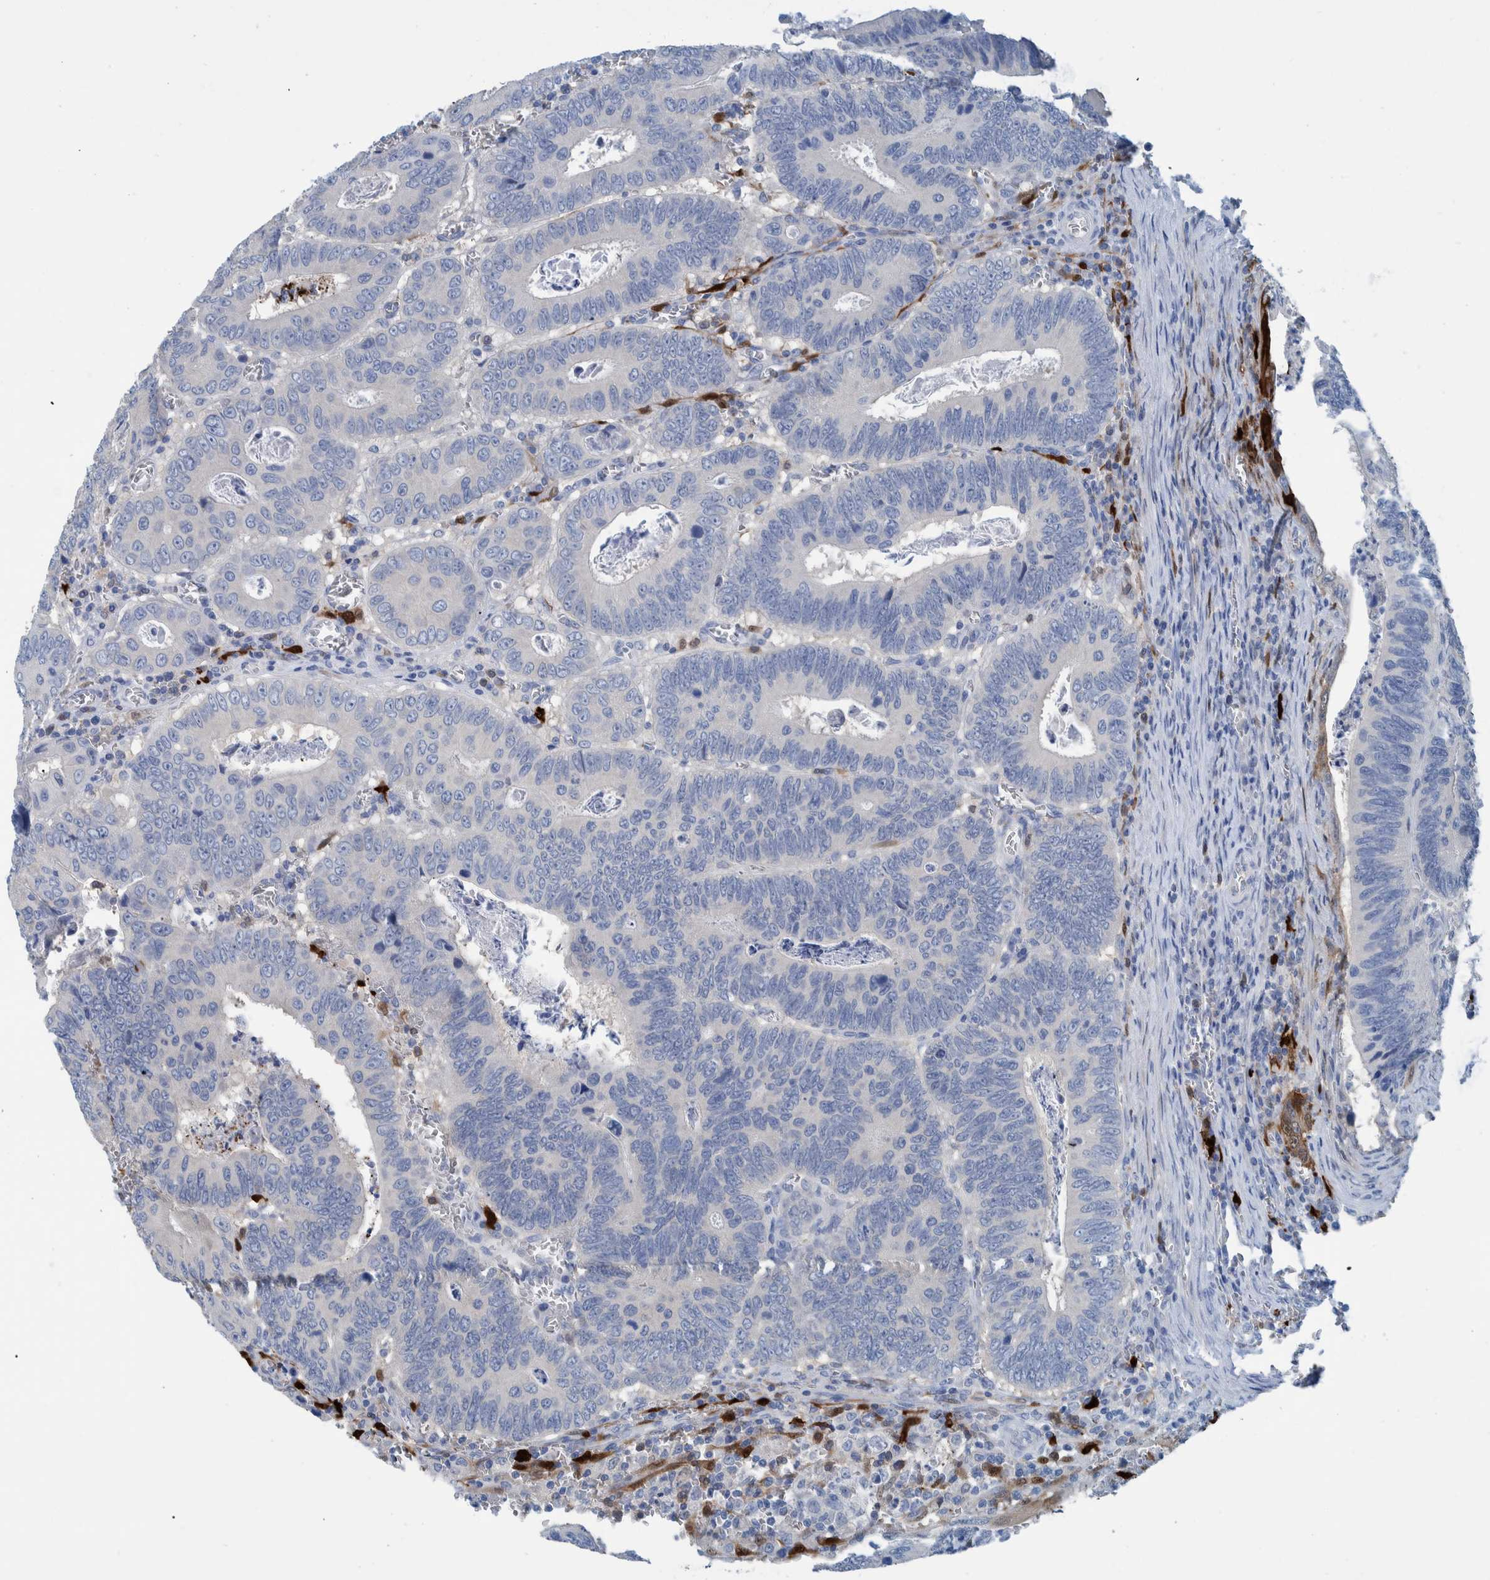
{"staining": {"intensity": "negative", "quantity": "none", "location": "none"}, "tissue": "colorectal cancer", "cell_type": "Tumor cells", "image_type": "cancer", "snomed": [{"axis": "morphology", "description": "Inflammation, NOS"}, {"axis": "morphology", "description": "Adenocarcinoma, NOS"}, {"axis": "topography", "description": "Colon"}], "caption": "This micrograph is of colorectal adenocarcinoma stained with immunohistochemistry to label a protein in brown with the nuclei are counter-stained blue. There is no expression in tumor cells. (Stains: DAB immunohistochemistry (IHC) with hematoxylin counter stain, Microscopy: brightfield microscopy at high magnification).", "gene": "IDO1", "patient": {"sex": "male", "age": 72}}